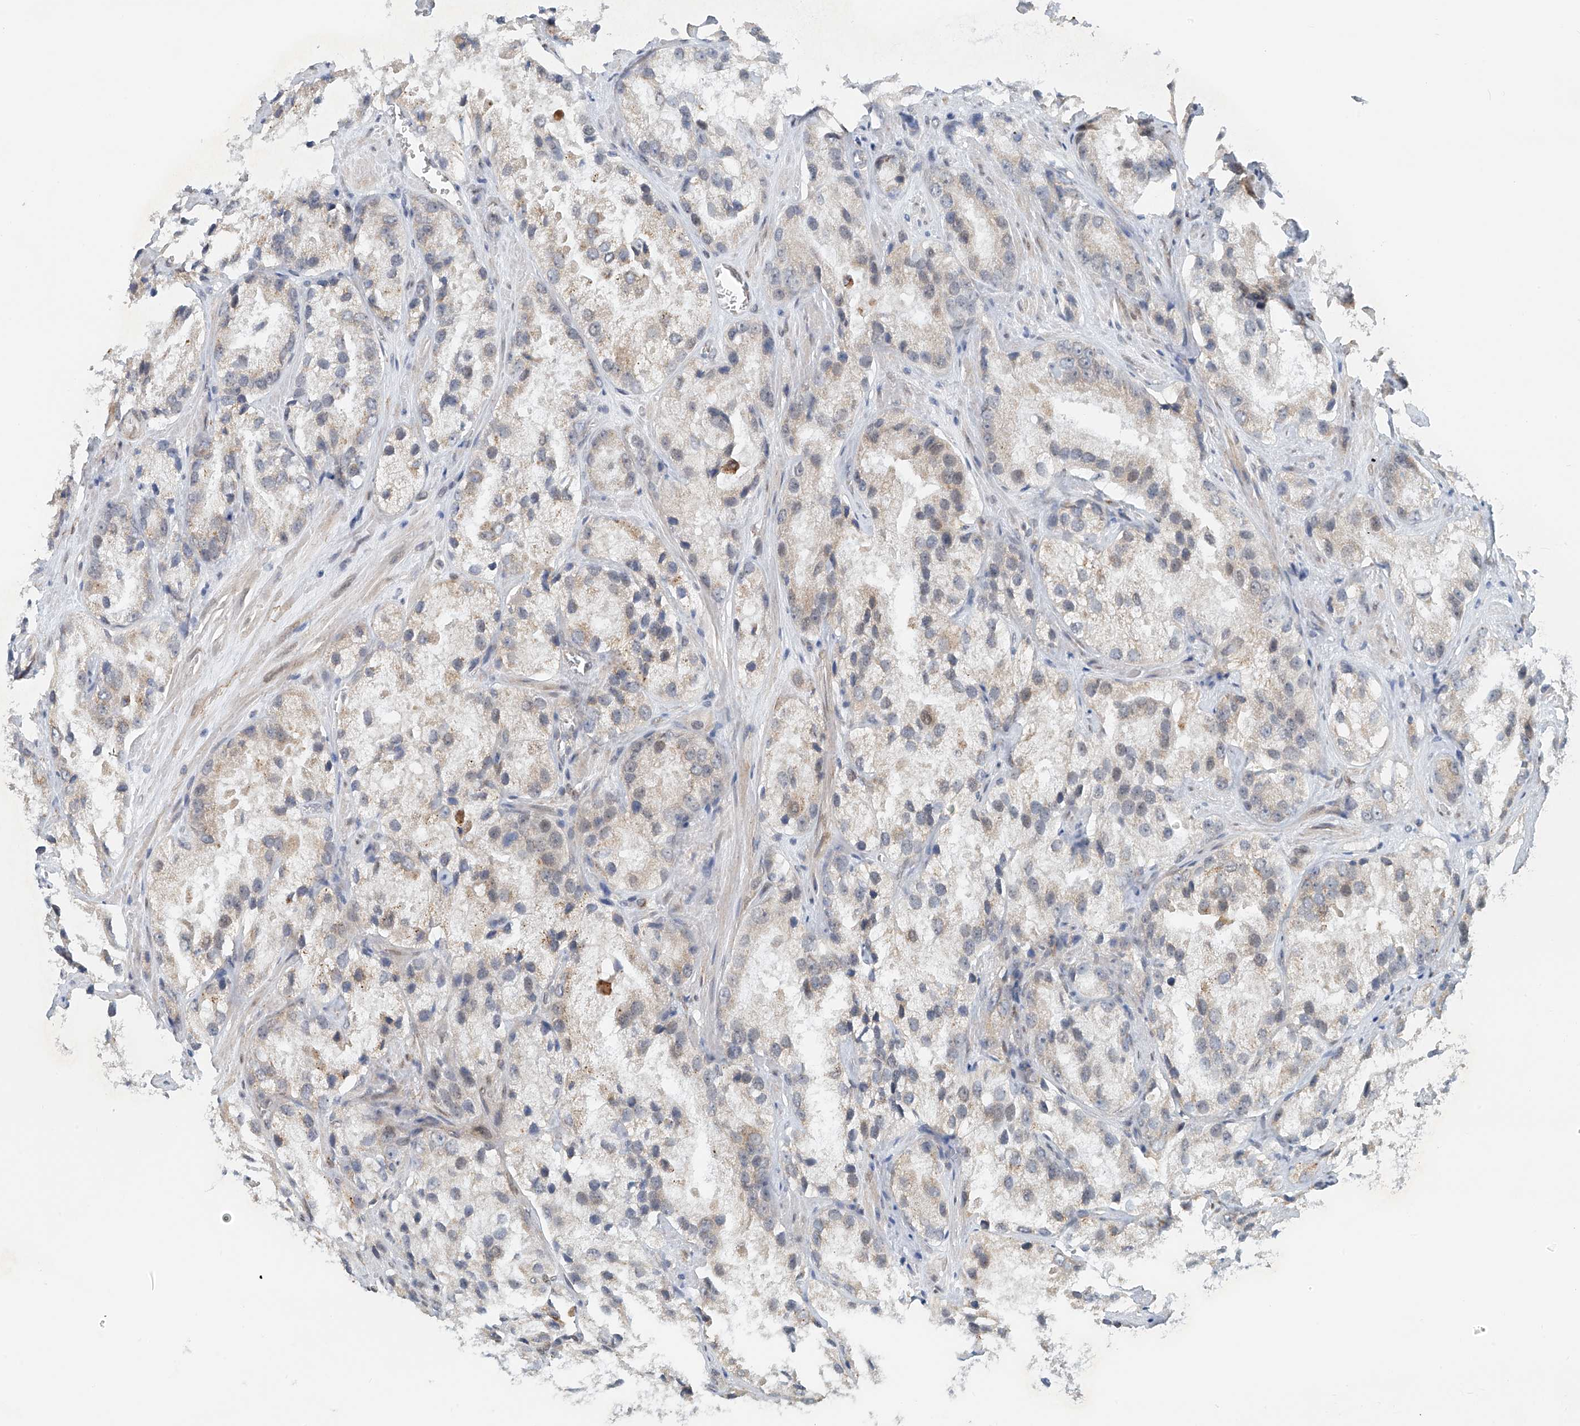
{"staining": {"intensity": "weak", "quantity": "<25%", "location": "cytoplasmic/membranous"}, "tissue": "prostate cancer", "cell_type": "Tumor cells", "image_type": "cancer", "snomed": [{"axis": "morphology", "description": "Adenocarcinoma, High grade"}, {"axis": "topography", "description": "Prostate"}], "caption": "Protein analysis of prostate high-grade adenocarcinoma displays no significant staining in tumor cells.", "gene": "STARD9", "patient": {"sex": "male", "age": 66}}